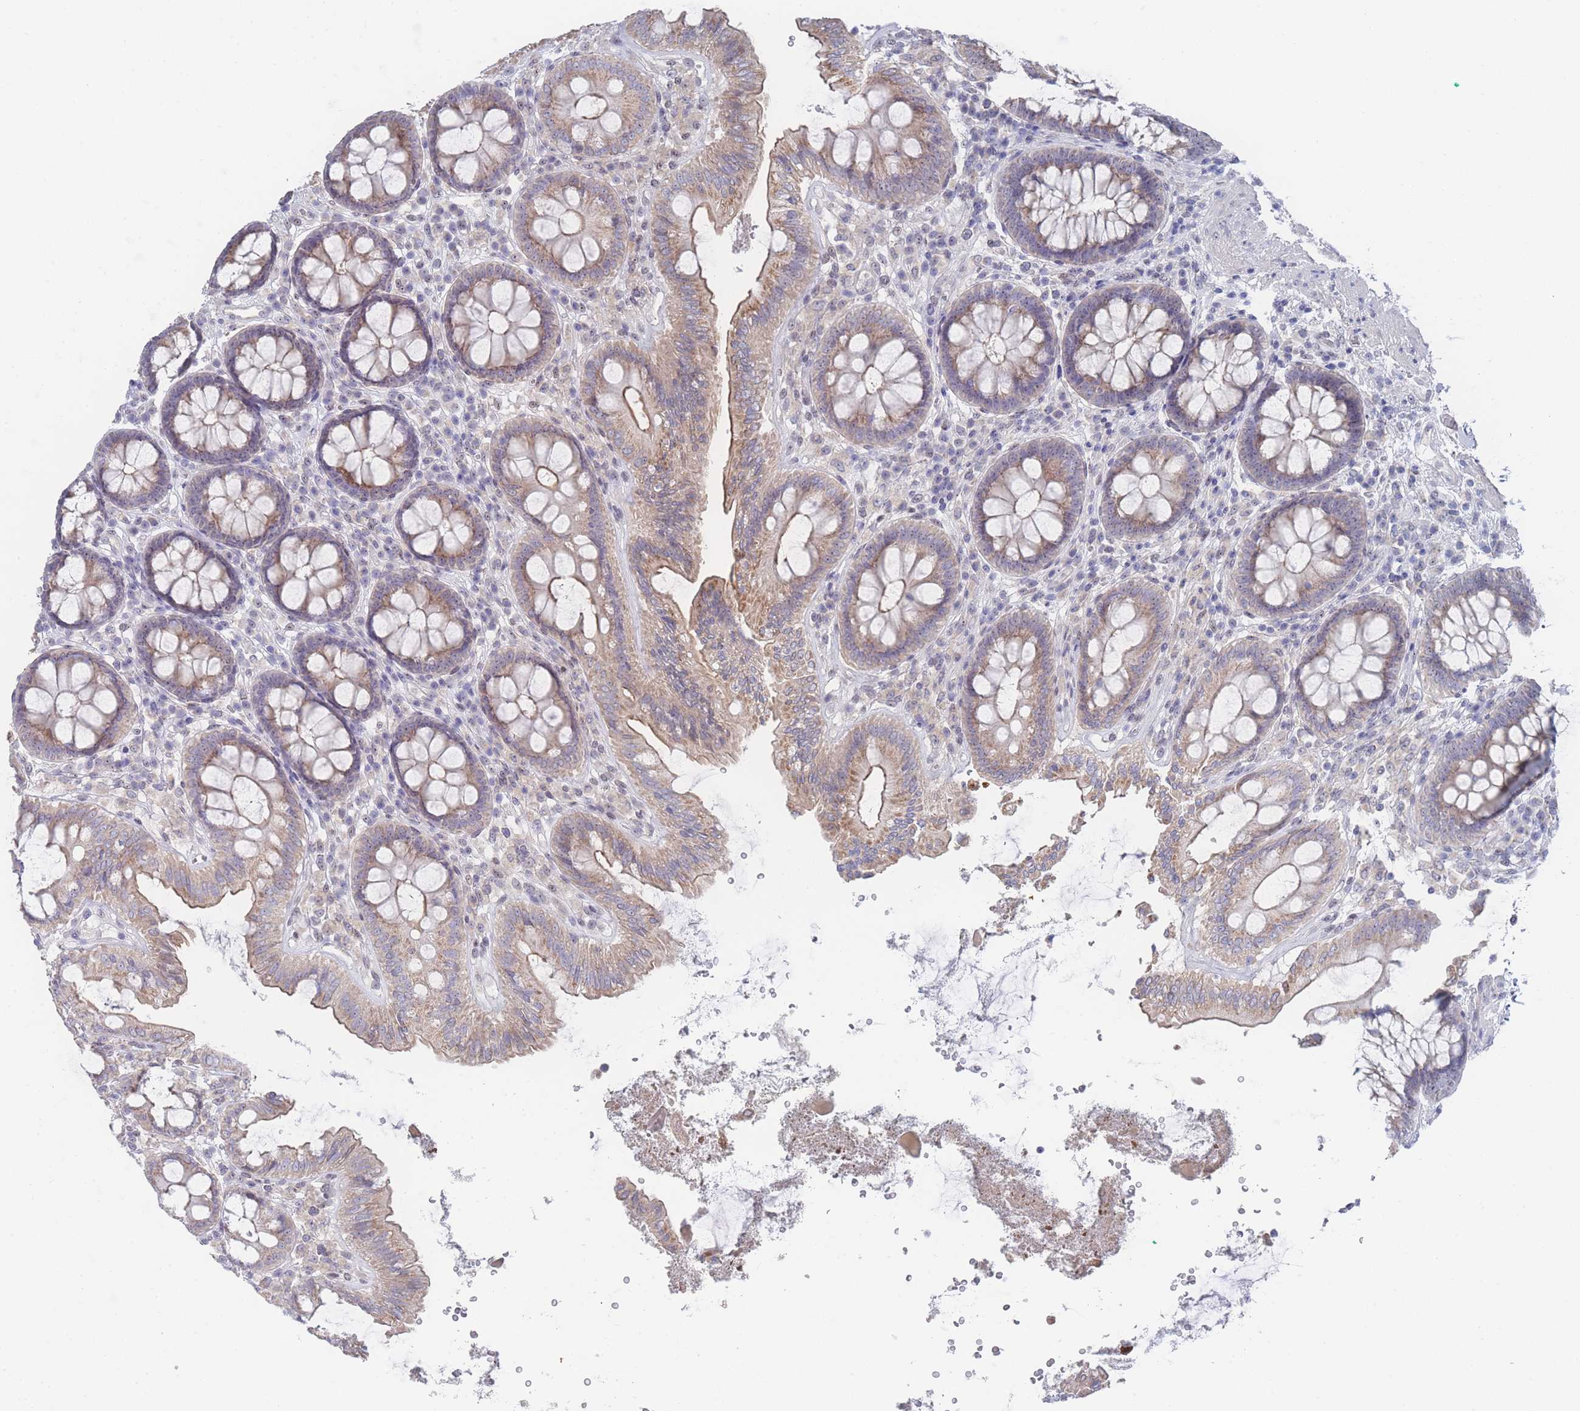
{"staining": {"intensity": "weak", "quantity": ">75%", "location": "cytoplasmic/membranous,nuclear"}, "tissue": "colon", "cell_type": "Glandular cells", "image_type": "normal", "snomed": [{"axis": "morphology", "description": "Normal tissue, NOS"}, {"axis": "topography", "description": "Colon"}], "caption": "DAB immunohistochemical staining of unremarkable human colon shows weak cytoplasmic/membranous,nuclear protein positivity in about >75% of glandular cells.", "gene": "ZNF142", "patient": {"sex": "male", "age": 84}}